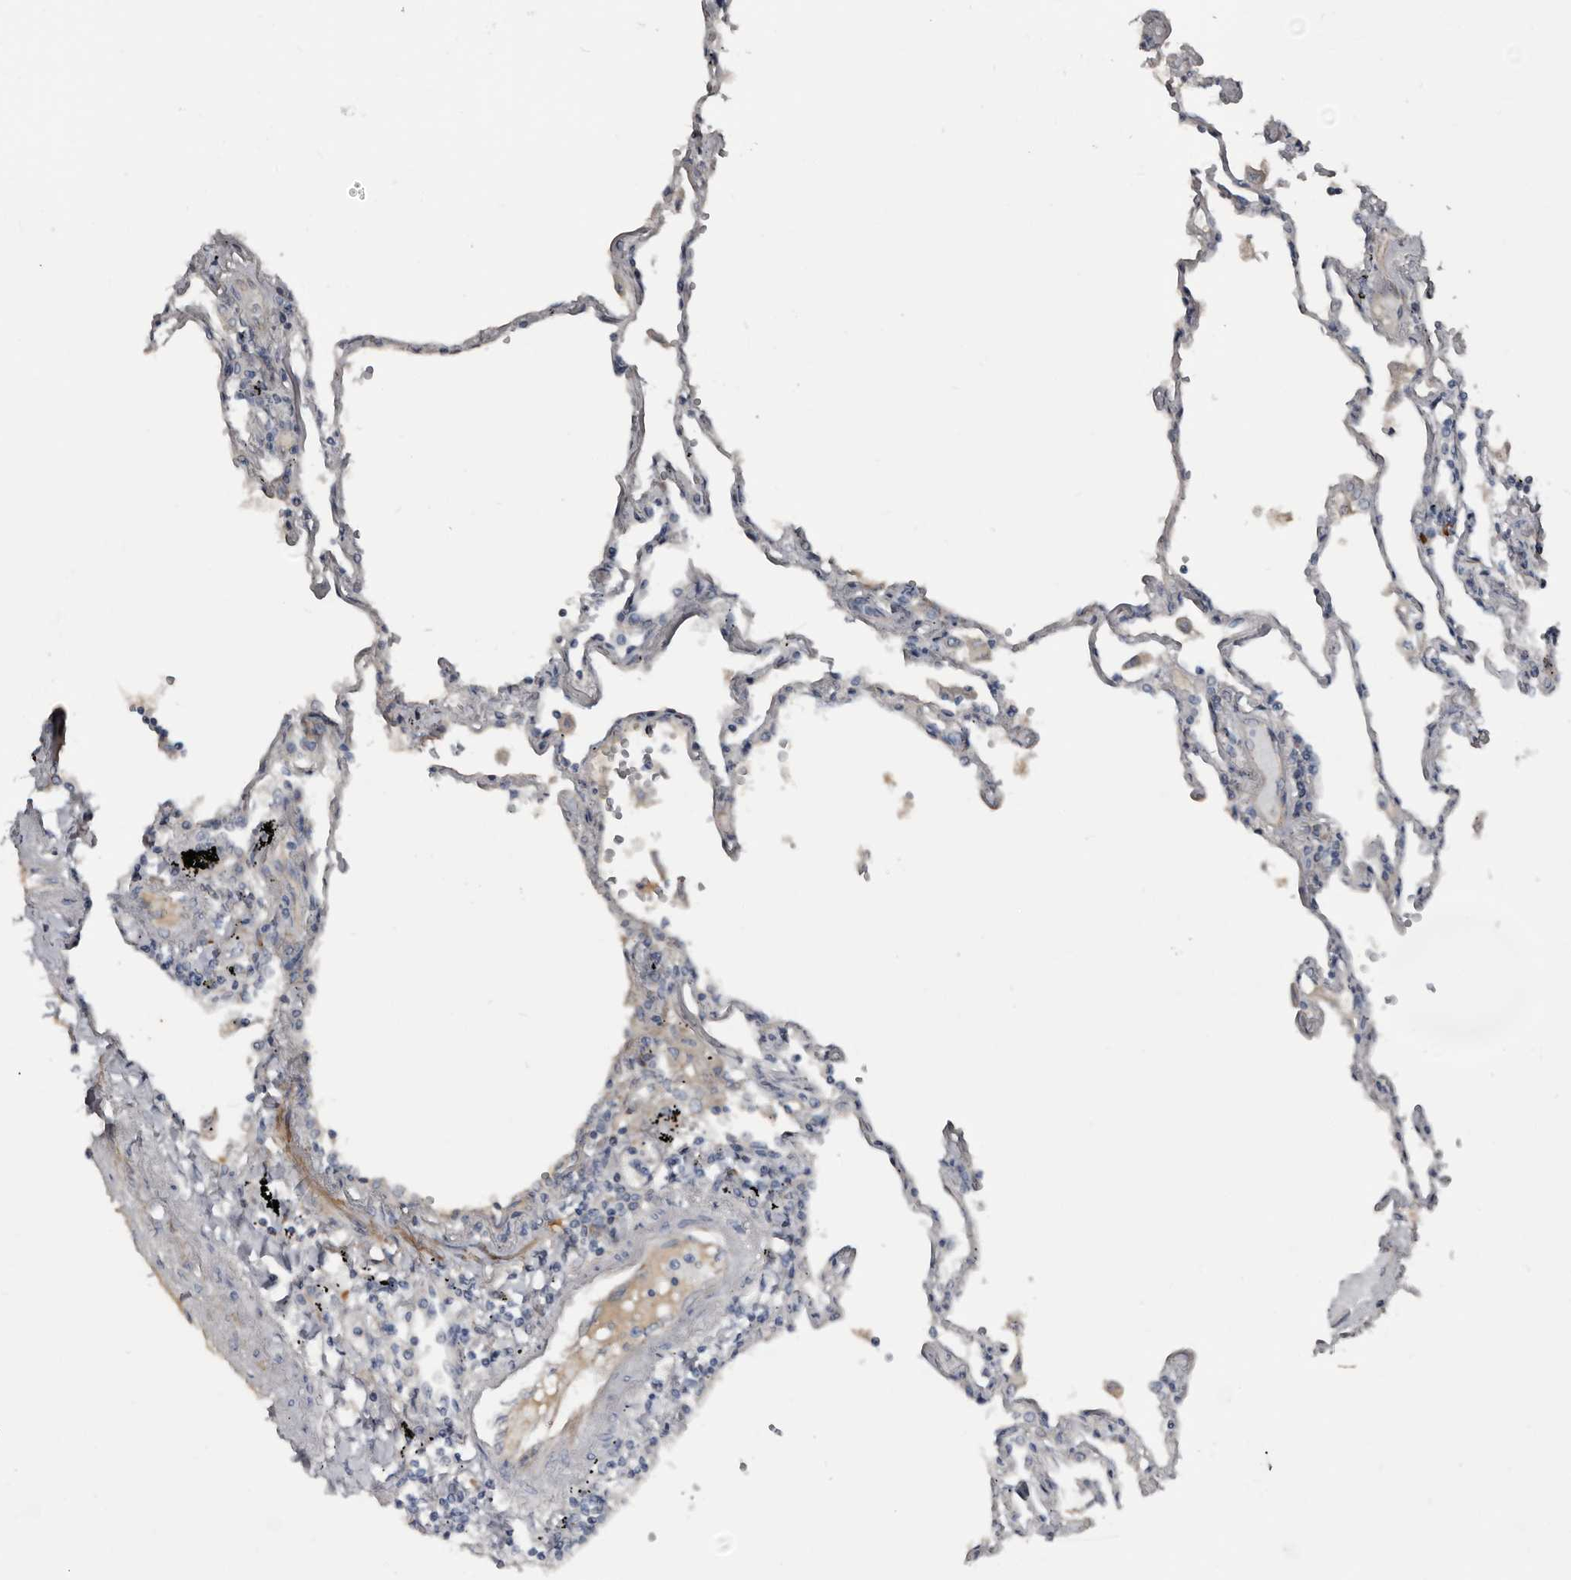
{"staining": {"intensity": "negative", "quantity": "none", "location": "none"}, "tissue": "lung", "cell_type": "Alveolar cells", "image_type": "normal", "snomed": [{"axis": "morphology", "description": "Normal tissue, NOS"}, {"axis": "topography", "description": "Lung"}], "caption": "DAB (3,3'-diaminobenzidine) immunohistochemical staining of normal human lung exhibits no significant staining in alveolar cells.", "gene": "ZNF114", "patient": {"sex": "female", "age": 67}}